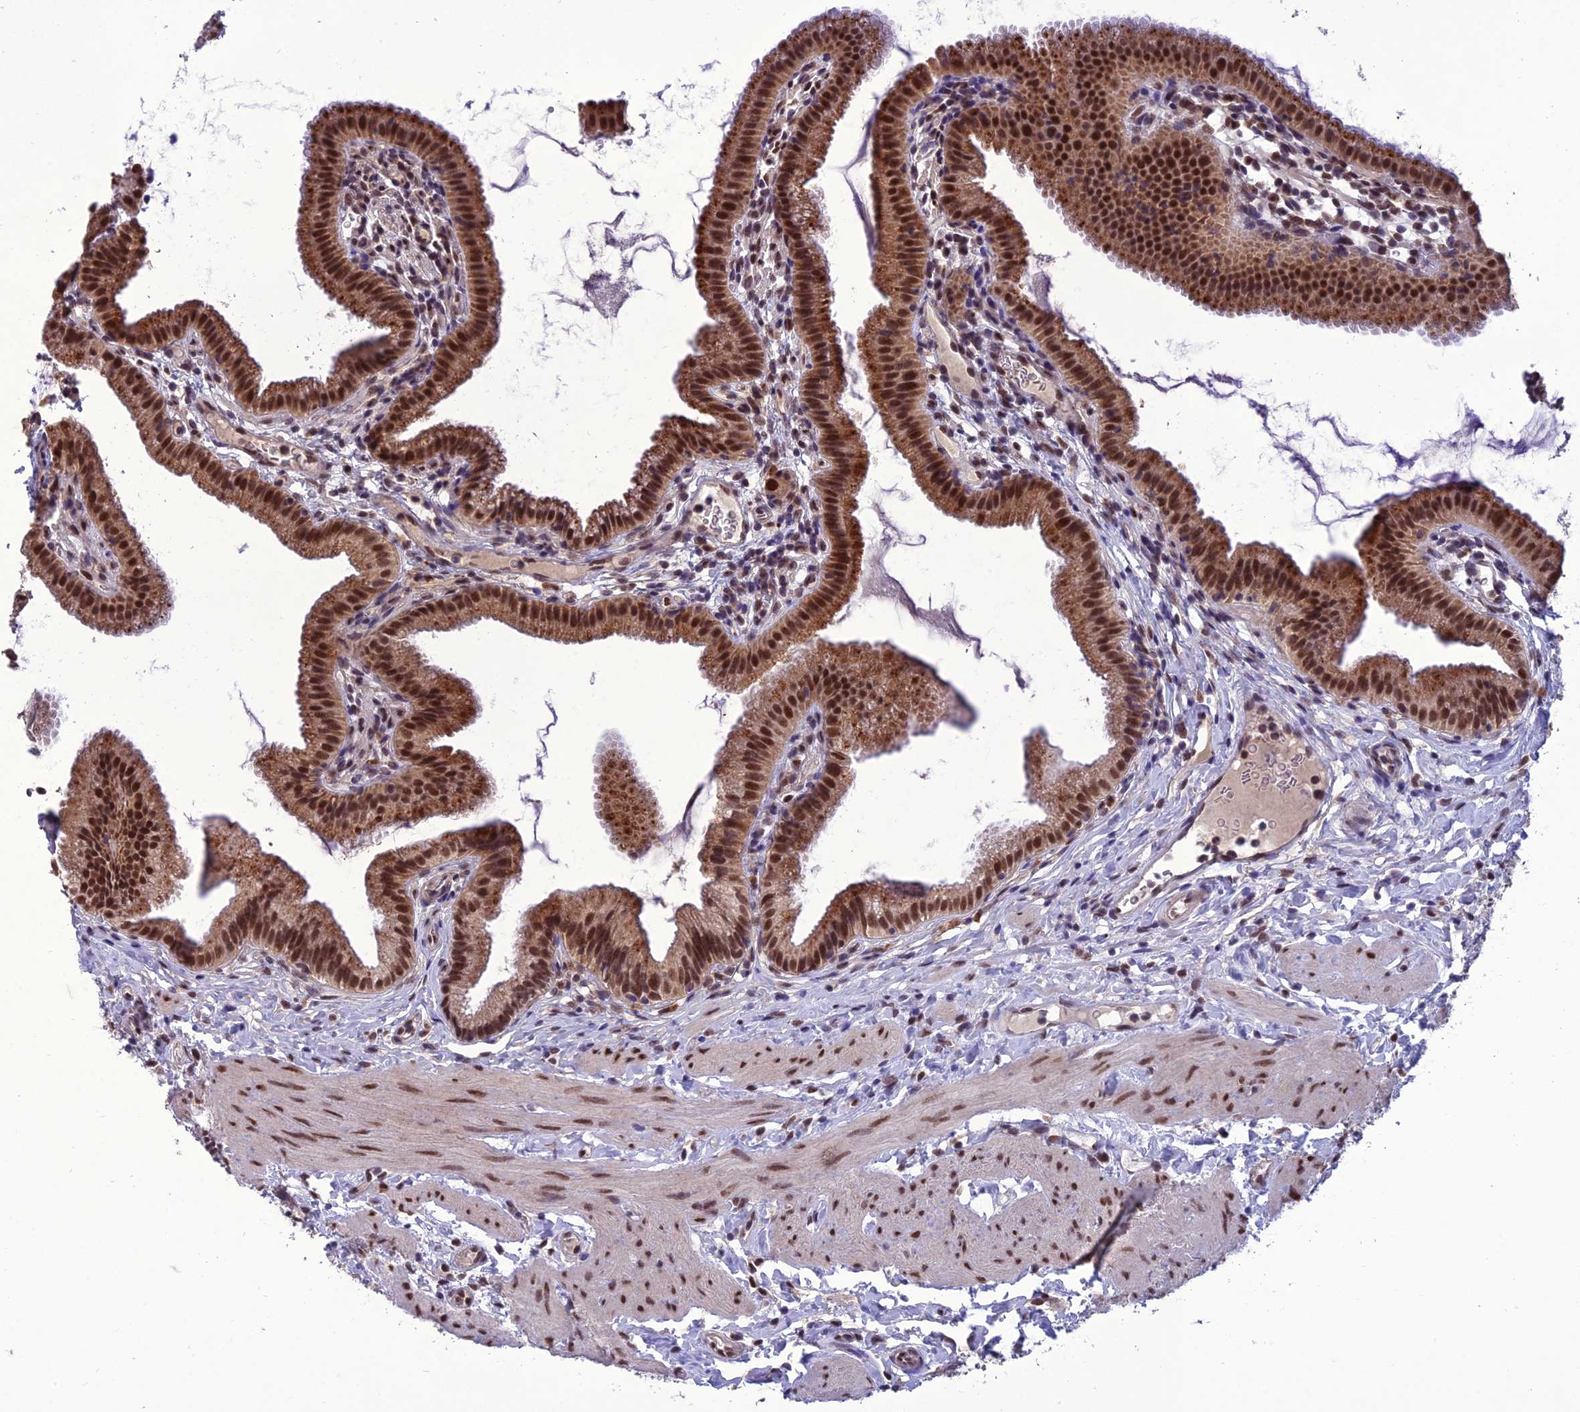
{"staining": {"intensity": "strong", "quantity": ">75%", "location": "cytoplasmic/membranous,nuclear"}, "tissue": "gallbladder", "cell_type": "Glandular cells", "image_type": "normal", "snomed": [{"axis": "morphology", "description": "Normal tissue, NOS"}, {"axis": "topography", "description": "Gallbladder"}], "caption": "This is a photomicrograph of immunohistochemistry staining of normal gallbladder, which shows strong positivity in the cytoplasmic/membranous,nuclear of glandular cells.", "gene": "RANBP3", "patient": {"sex": "female", "age": 46}}